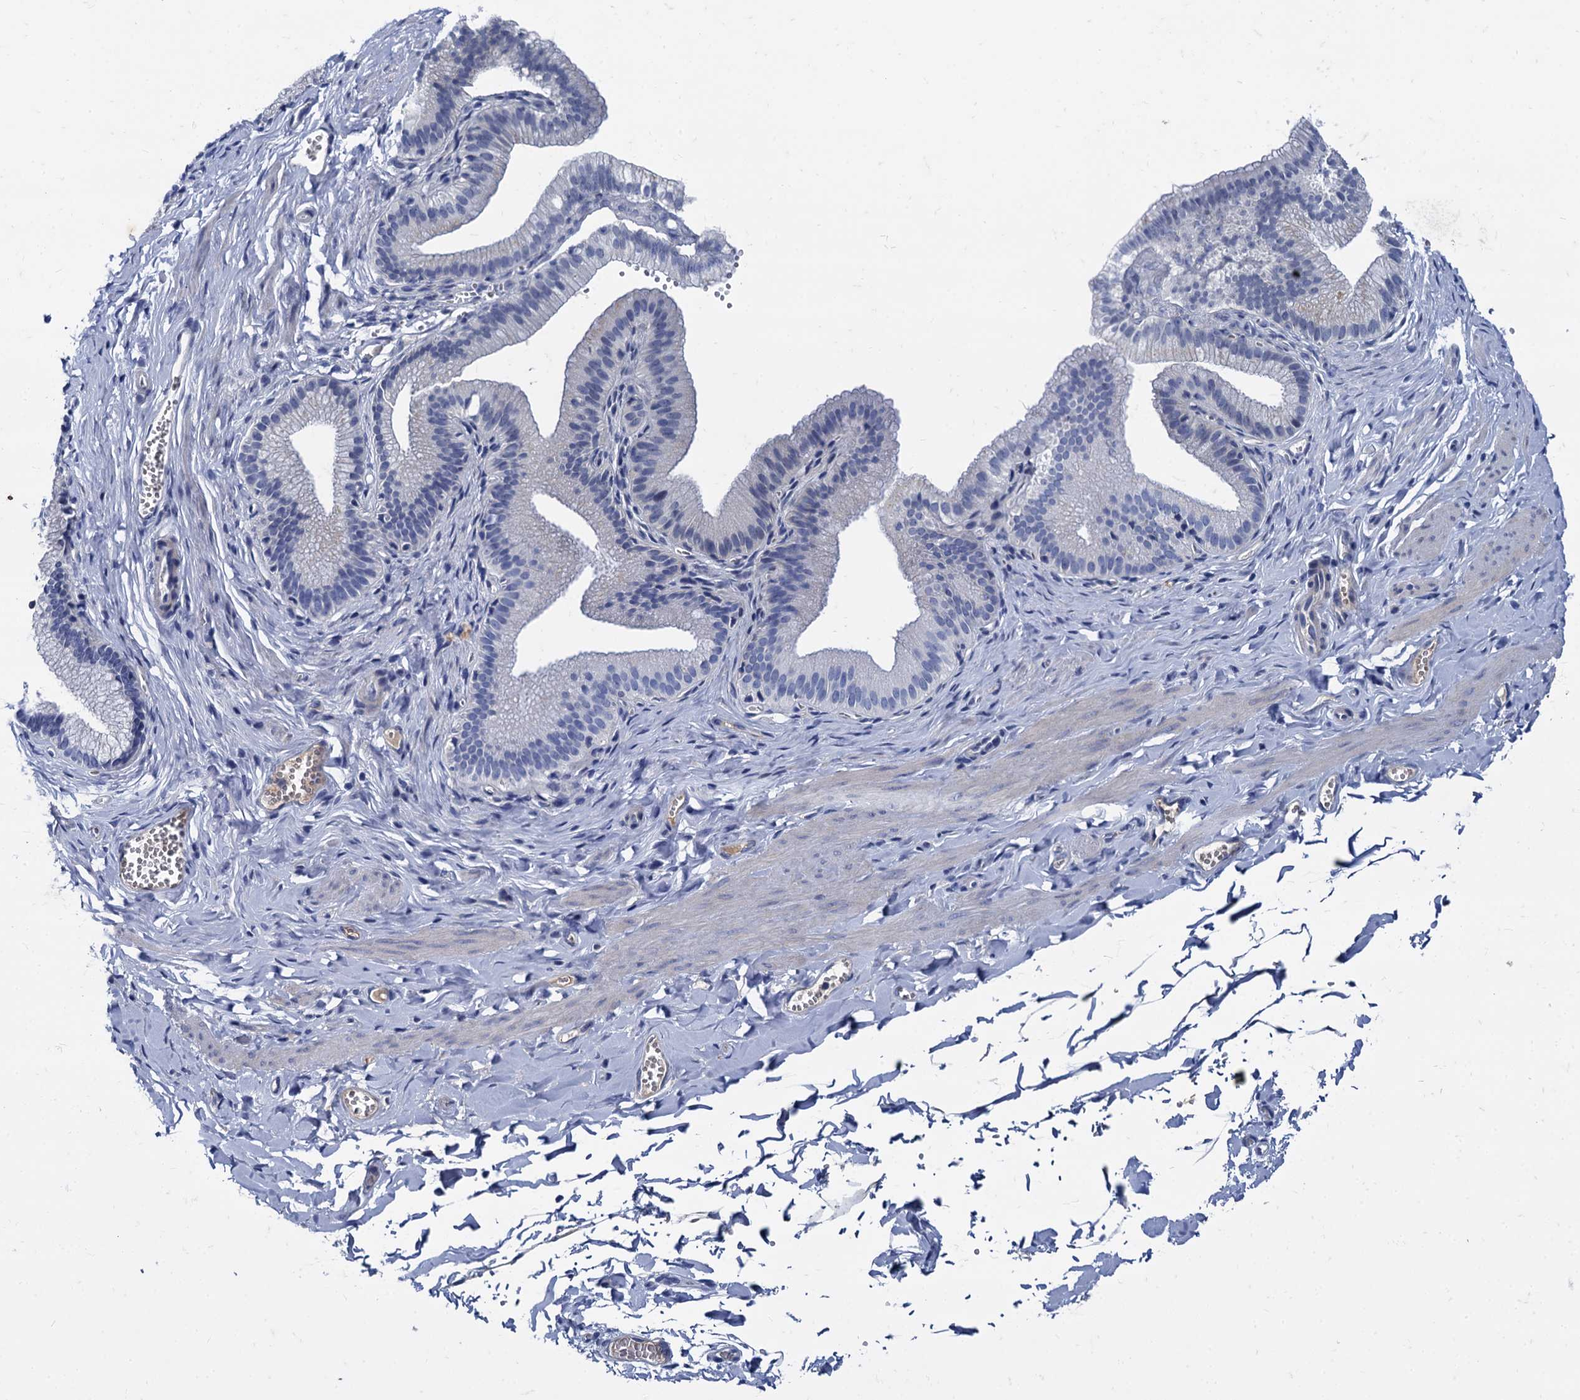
{"staining": {"intensity": "negative", "quantity": "none", "location": "none"}, "tissue": "adipose tissue", "cell_type": "Adipocytes", "image_type": "normal", "snomed": [{"axis": "morphology", "description": "Normal tissue, NOS"}, {"axis": "topography", "description": "Gallbladder"}, {"axis": "topography", "description": "Peripheral nerve tissue"}], "caption": "IHC of benign adipose tissue exhibits no positivity in adipocytes. (Brightfield microscopy of DAB immunohistochemistry at high magnification).", "gene": "TMEM72", "patient": {"sex": "male", "age": 38}}